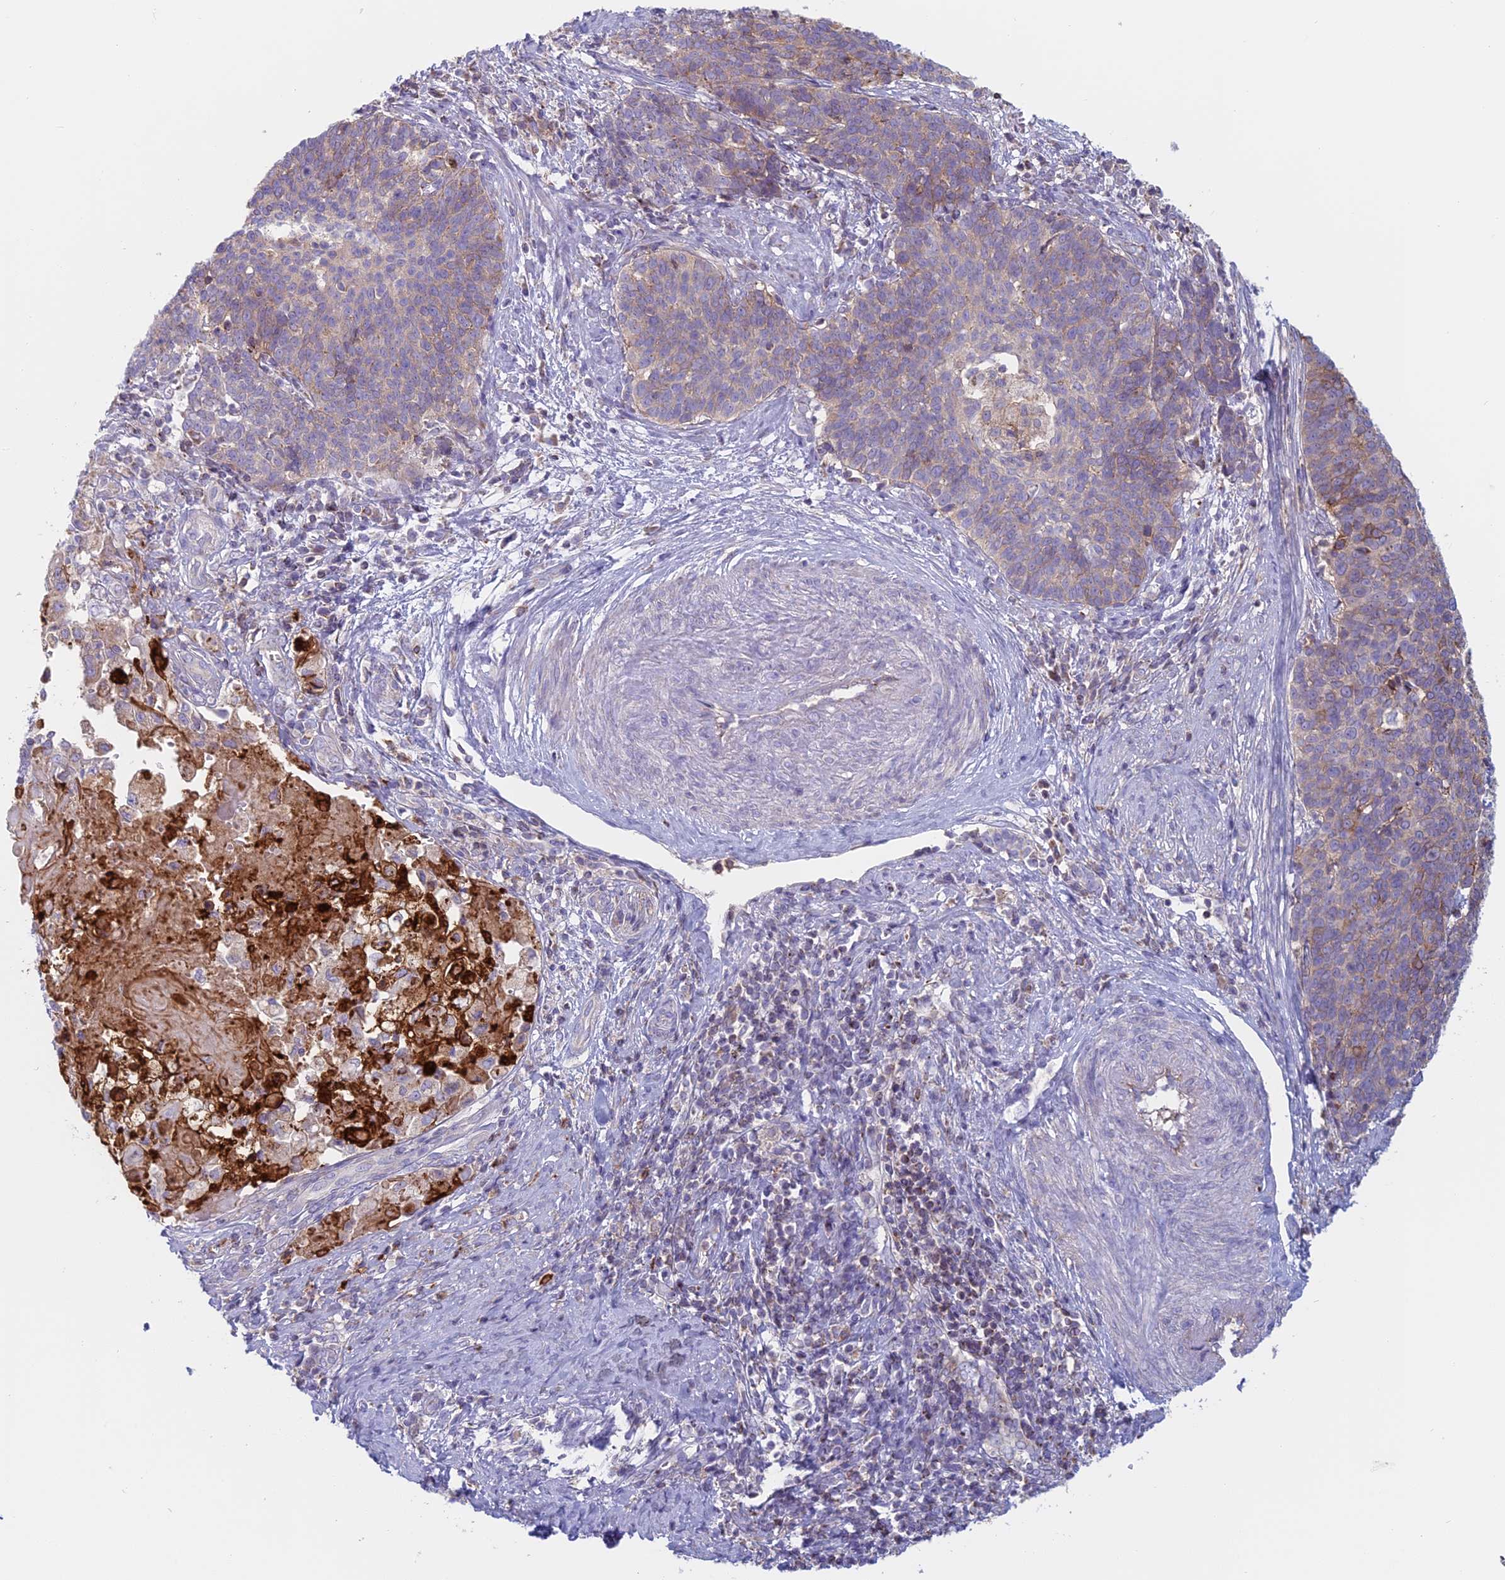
{"staining": {"intensity": "weak", "quantity": "25%-75%", "location": "cytoplasmic/membranous"}, "tissue": "cervical cancer", "cell_type": "Tumor cells", "image_type": "cancer", "snomed": [{"axis": "morphology", "description": "Squamous cell carcinoma, NOS"}, {"axis": "topography", "description": "Cervix"}], "caption": "Protein expression analysis of human squamous cell carcinoma (cervical) reveals weak cytoplasmic/membranous positivity in approximately 25%-75% of tumor cells.", "gene": "IFTAP", "patient": {"sex": "female", "age": 39}}